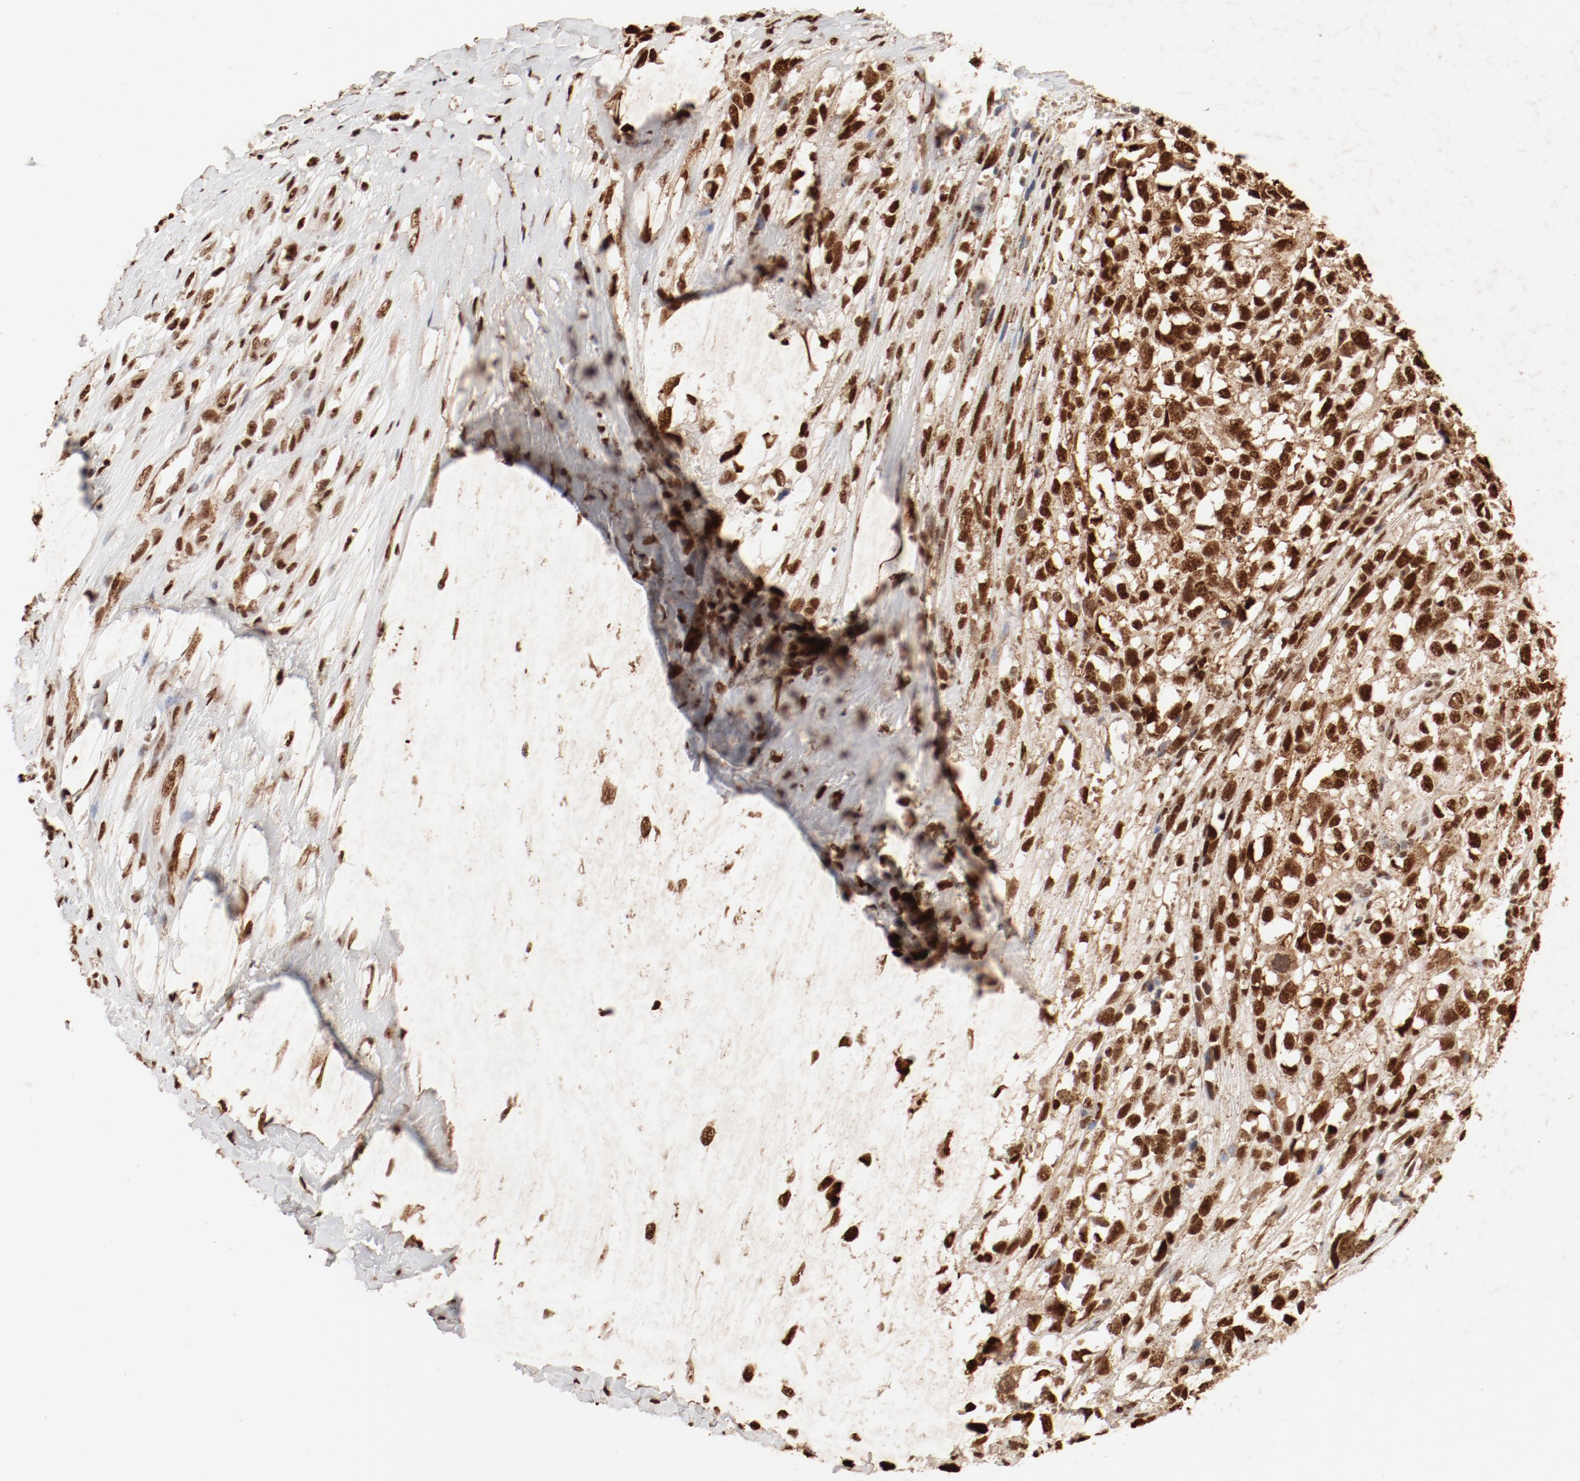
{"staining": {"intensity": "strong", "quantity": ">75%", "location": "nuclear"}, "tissue": "melanoma", "cell_type": "Tumor cells", "image_type": "cancer", "snomed": [{"axis": "morphology", "description": "Malignant melanoma, Metastatic site"}, {"axis": "topography", "description": "Lymph node"}], "caption": "IHC of melanoma exhibits high levels of strong nuclear staining in approximately >75% of tumor cells.", "gene": "FAM50A", "patient": {"sex": "male", "age": 59}}